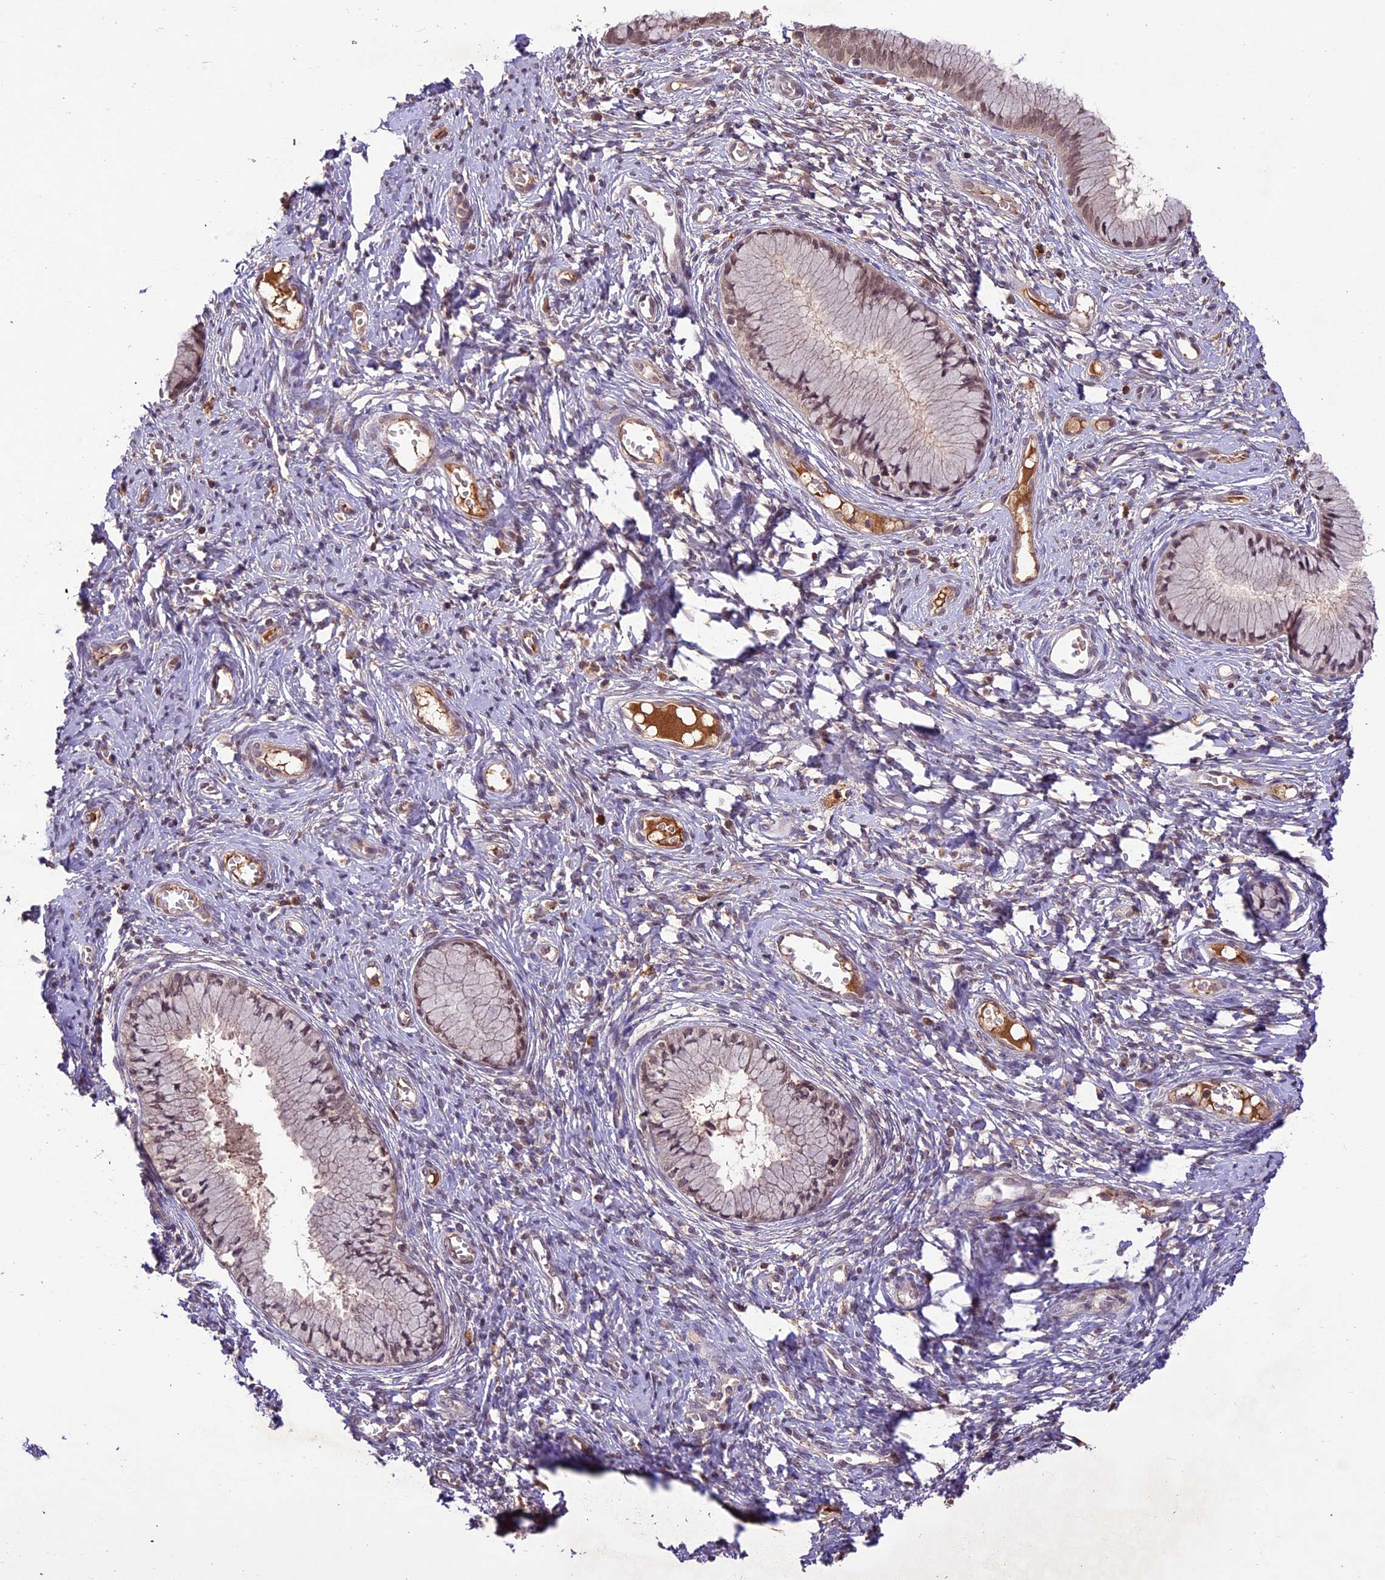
{"staining": {"intensity": "weak", "quantity": "25%-75%", "location": "nuclear"}, "tissue": "cervix", "cell_type": "Glandular cells", "image_type": "normal", "snomed": [{"axis": "morphology", "description": "Normal tissue, NOS"}, {"axis": "topography", "description": "Cervix"}], "caption": "Immunohistochemistry (IHC) (DAB) staining of unremarkable human cervix shows weak nuclear protein staining in approximately 25%-75% of glandular cells.", "gene": "ATP10A", "patient": {"sex": "female", "age": 42}}